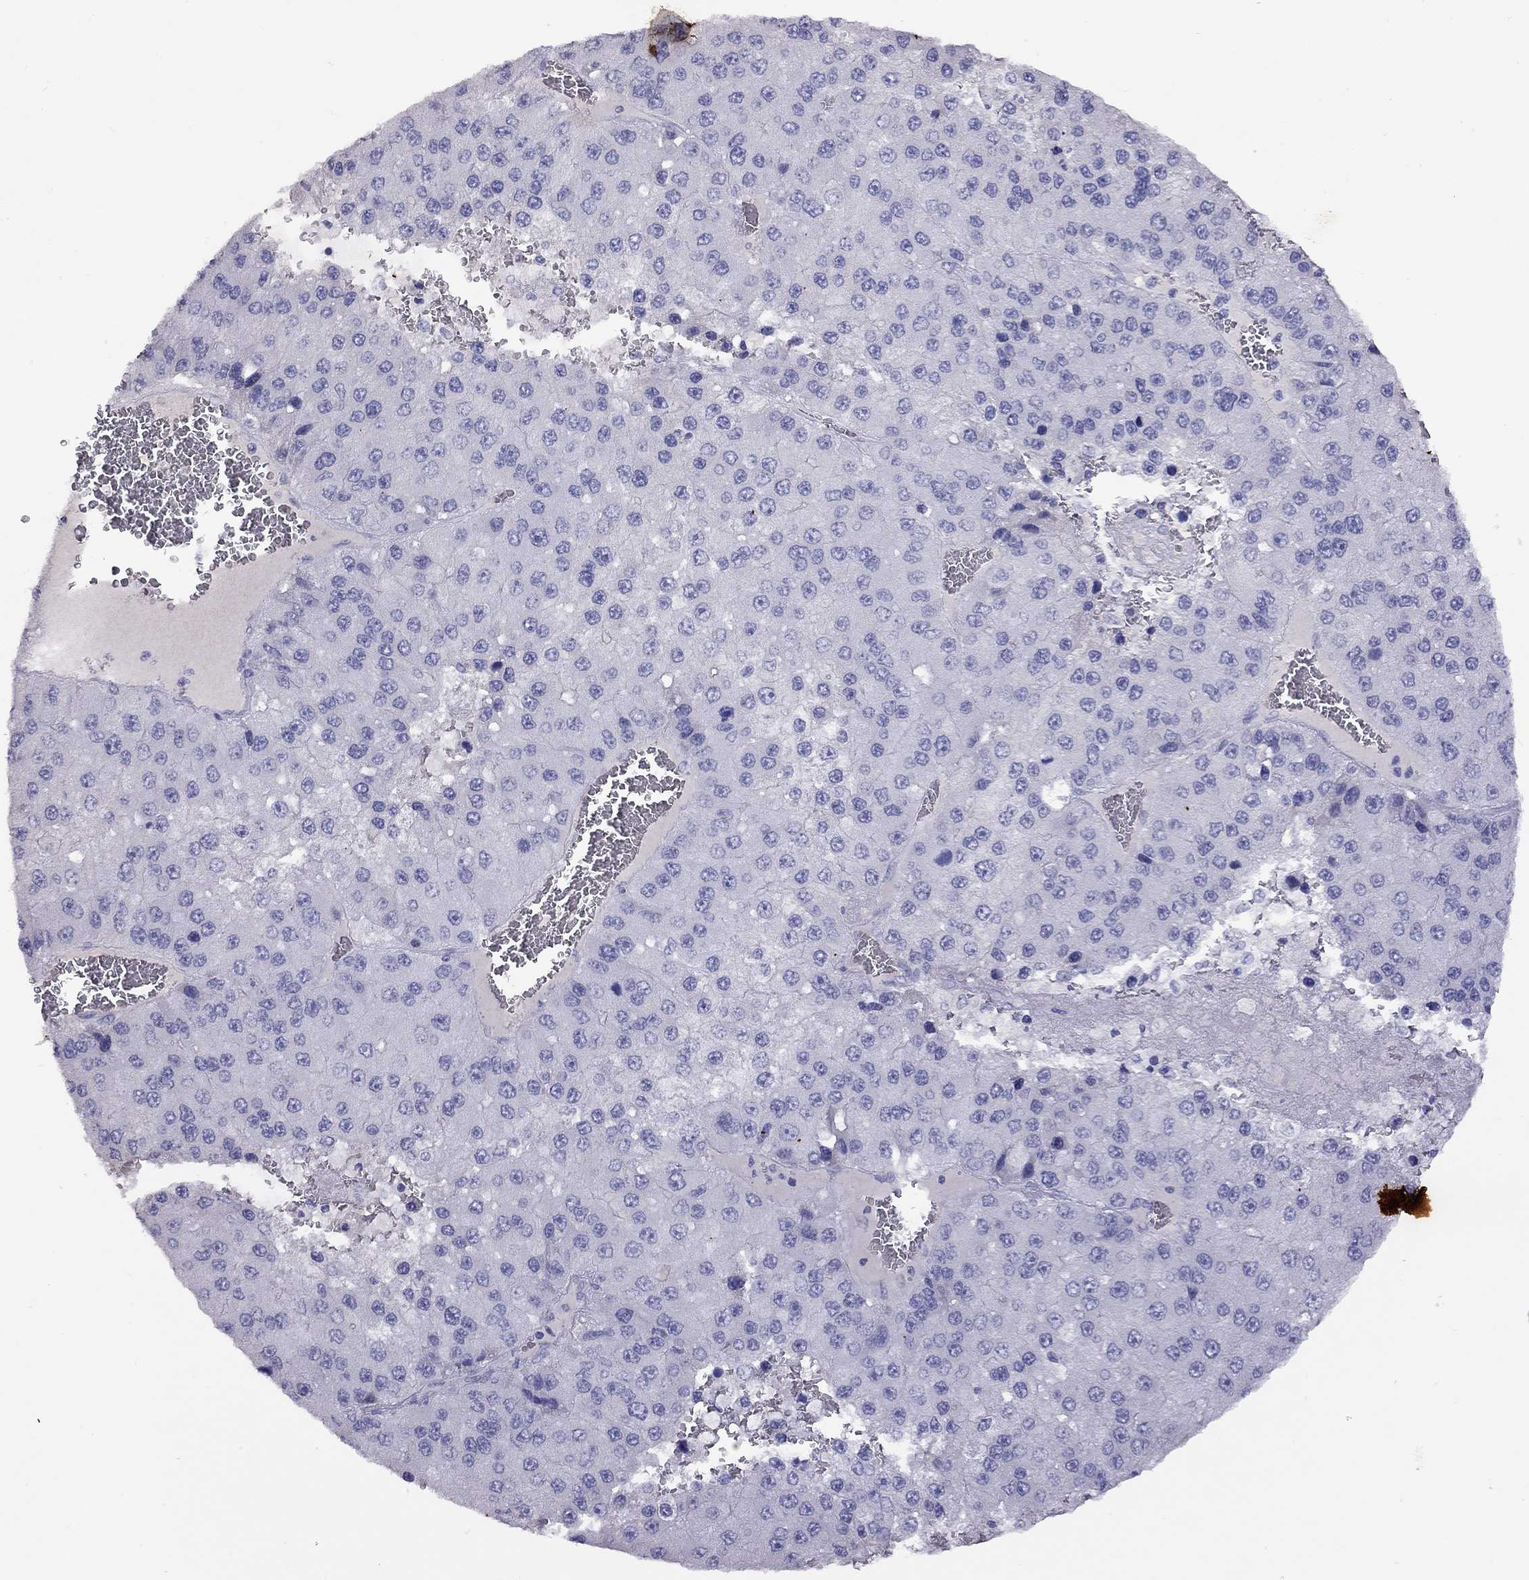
{"staining": {"intensity": "negative", "quantity": "none", "location": "none"}, "tissue": "liver cancer", "cell_type": "Tumor cells", "image_type": "cancer", "snomed": [{"axis": "morphology", "description": "Carcinoma, Hepatocellular, NOS"}, {"axis": "topography", "description": "Liver"}], "caption": "Human hepatocellular carcinoma (liver) stained for a protein using immunohistochemistry shows no staining in tumor cells.", "gene": "CPNE4", "patient": {"sex": "female", "age": 73}}